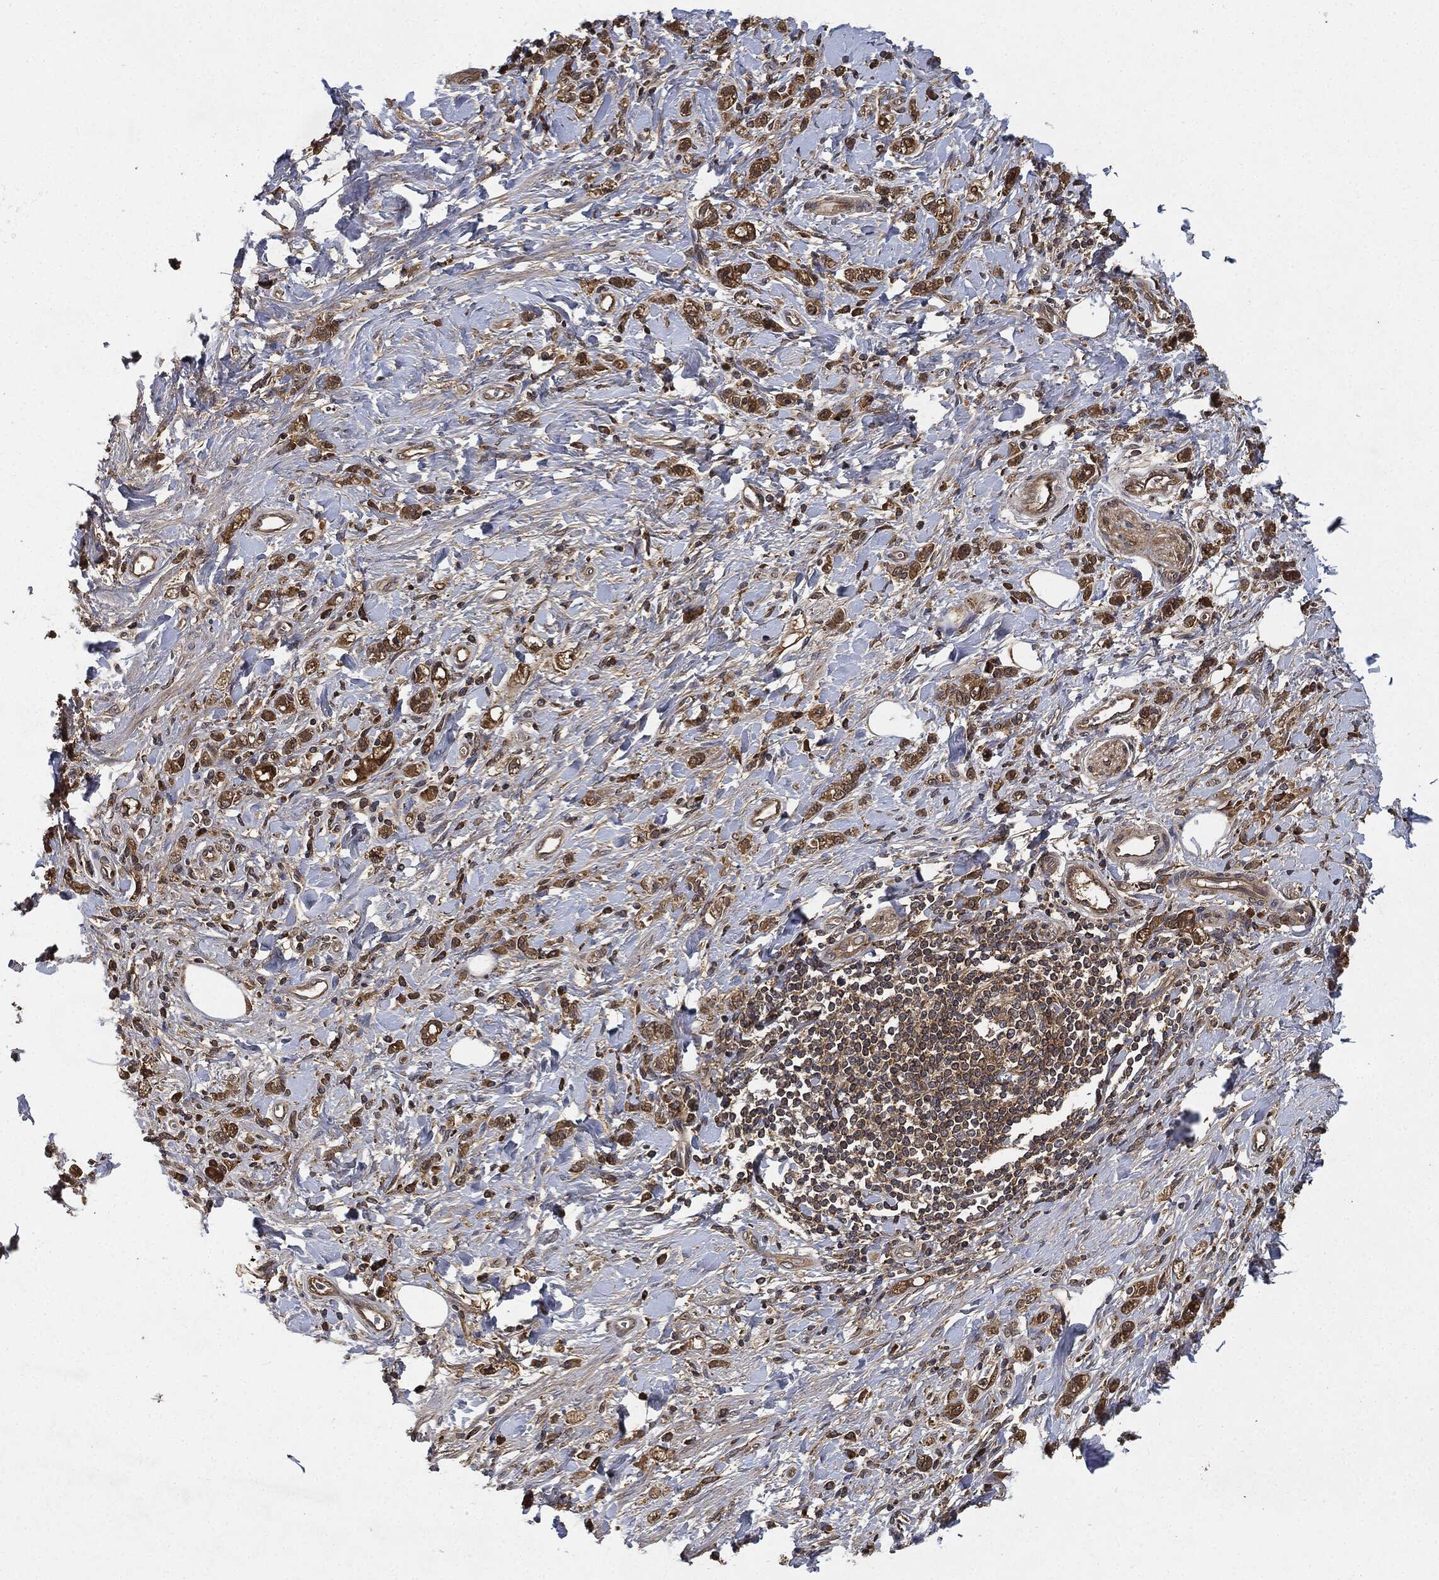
{"staining": {"intensity": "strong", "quantity": ">75%", "location": "cytoplasmic/membranous"}, "tissue": "stomach cancer", "cell_type": "Tumor cells", "image_type": "cancer", "snomed": [{"axis": "morphology", "description": "Adenocarcinoma, NOS"}, {"axis": "topography", "description": "Stomach"}], "caption": "Stomach cancer (adenocarcinoma) stained for a protein (brown) exhibits strong cytoplasmic/membranous positive positivity in about >75% of tumor cells.", "gene": "BRAF", "patient": {"sex": "male", "age": 77}}